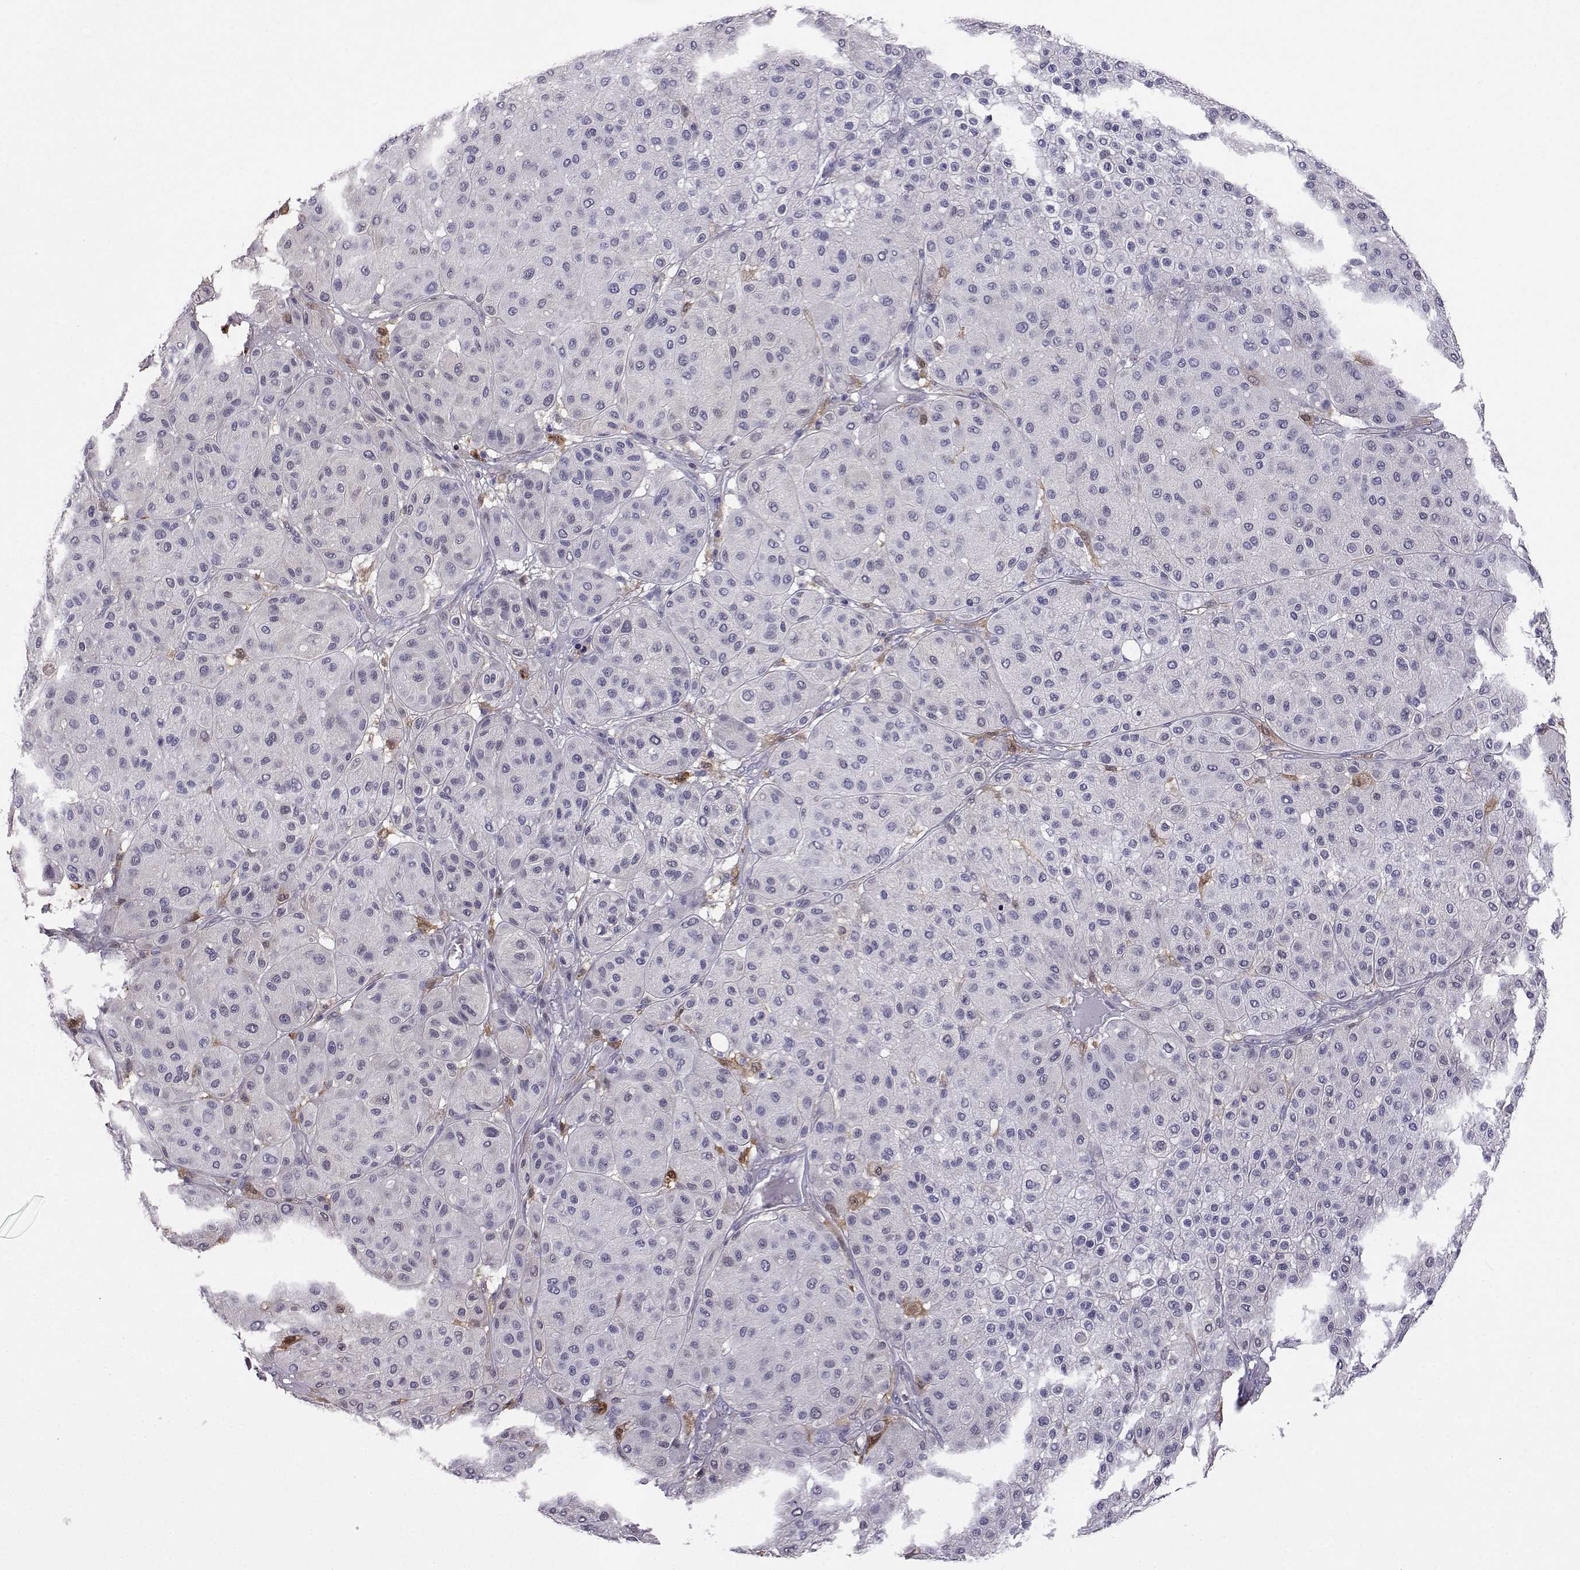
{"staining": {"intensity": "negative", "quantity": "none", "location": "none"}, "tissue": "melanoma", "cell_type": "Tumor cells", "image_type": "cancer", "snomed": [{"axis": "morphology", "description": "Malignant melanoma, Metastatic site"}, {"axis": "topography", "description": "Smooth muscle"}], "caption": "A histopathology image of melanoma stained for a protein reveals no brown staining in tumor cells.", "gene": "AKR1B1", "patient": {"sex": "male", "age": 41}}